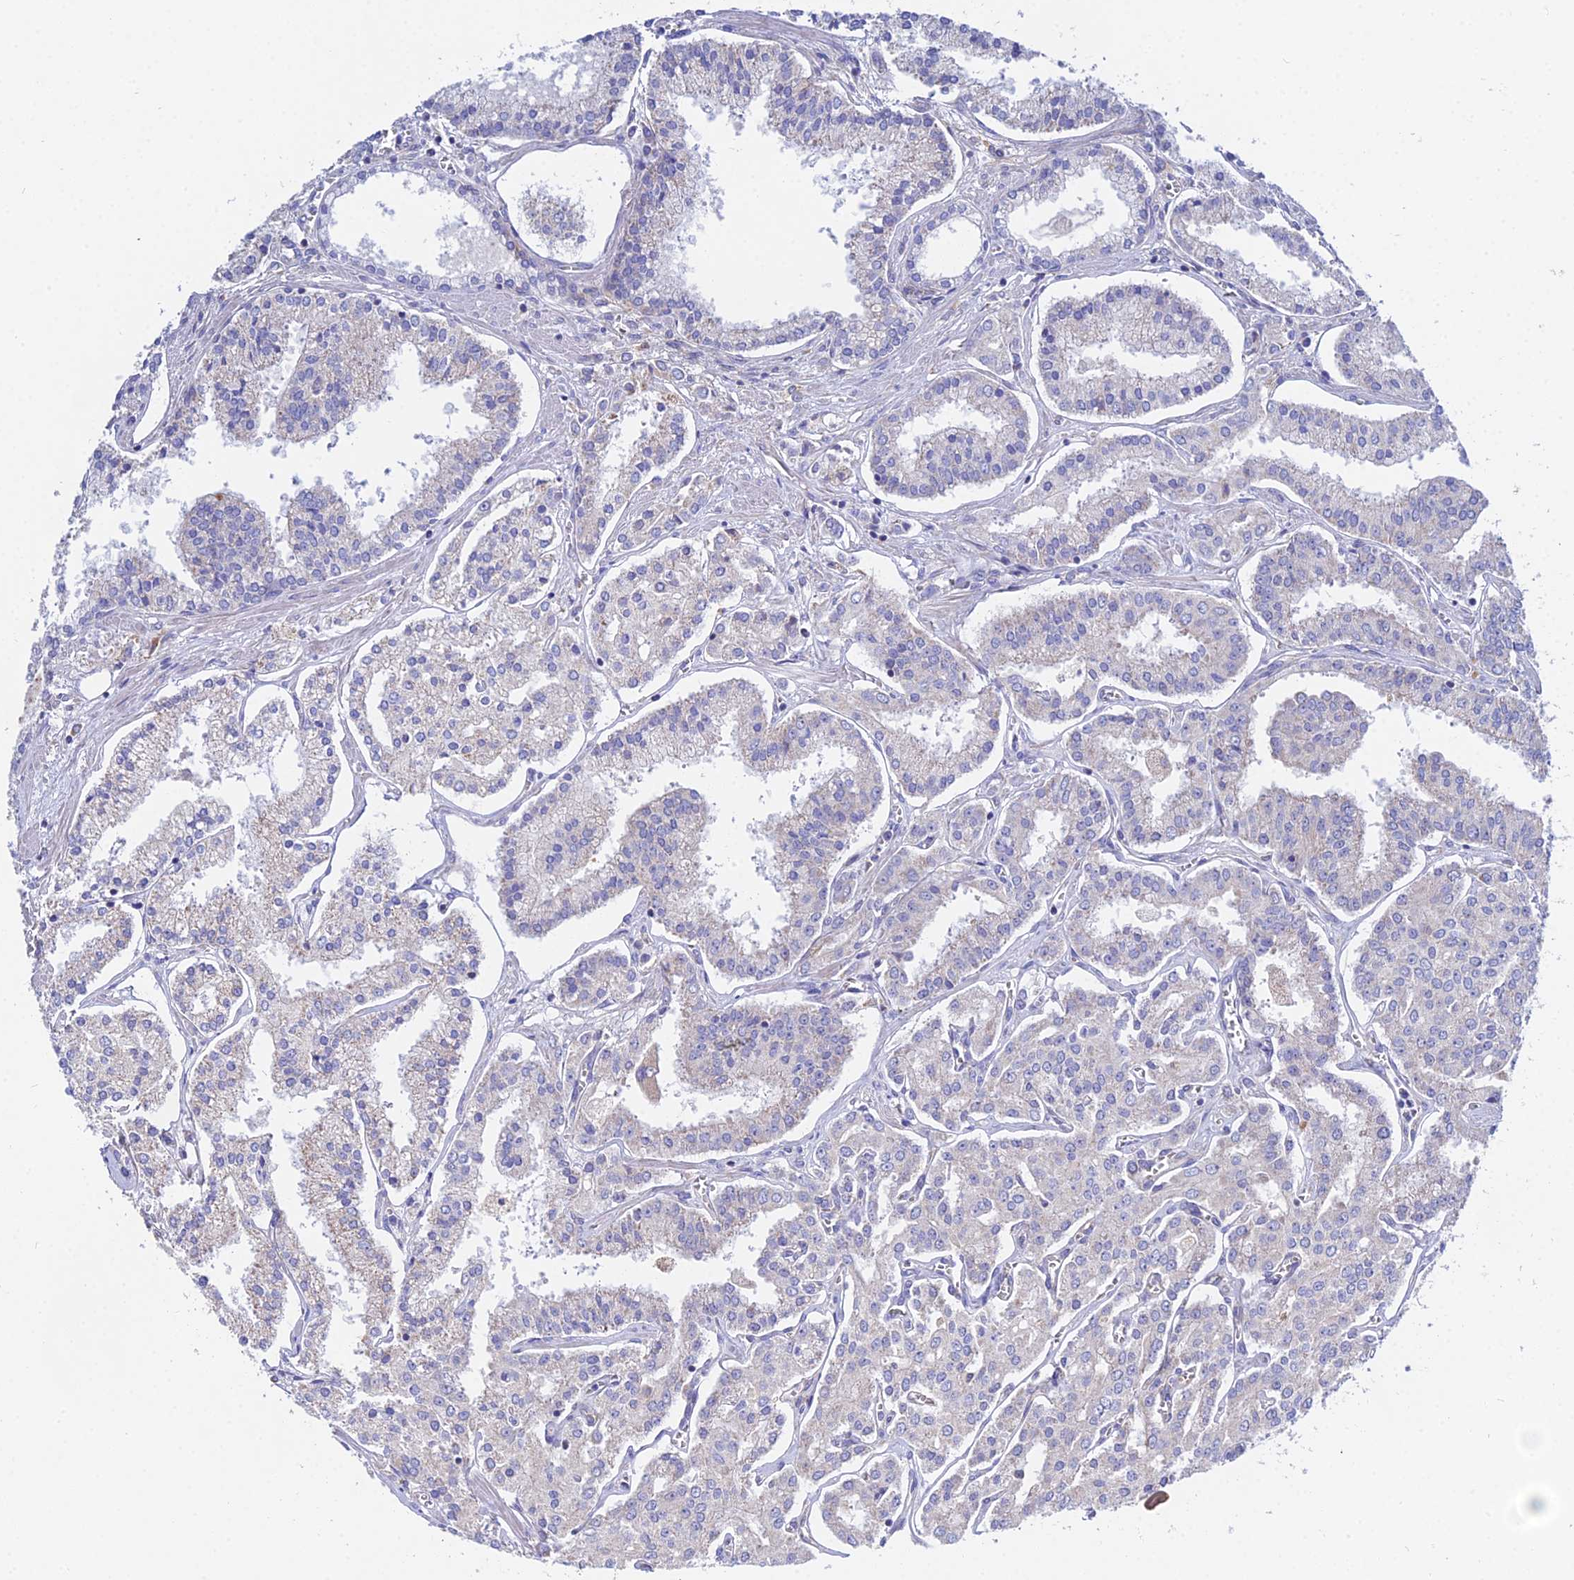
{"staining": {"intensity": "negative", "quantity": "none", "location": "none"}, "tissue": "prostate cancer", "cell_type": "Tumor cells", "image_type": "cancer", "snomed": [{"axis": "morphology", "description": "Adenocarcinoma, High grade"}, {"axis": "topography", "description": "Prostate"}], "caption": "This histopathology image is of prostate adenocarcinoma (high-grade) stained with IHC to label a protein in brown with the nuclei are counter-stained blue. There is no staining in tumor cells.", "gene": "PPP2R2C", "patient": {"sex": "male", "age": 71}}